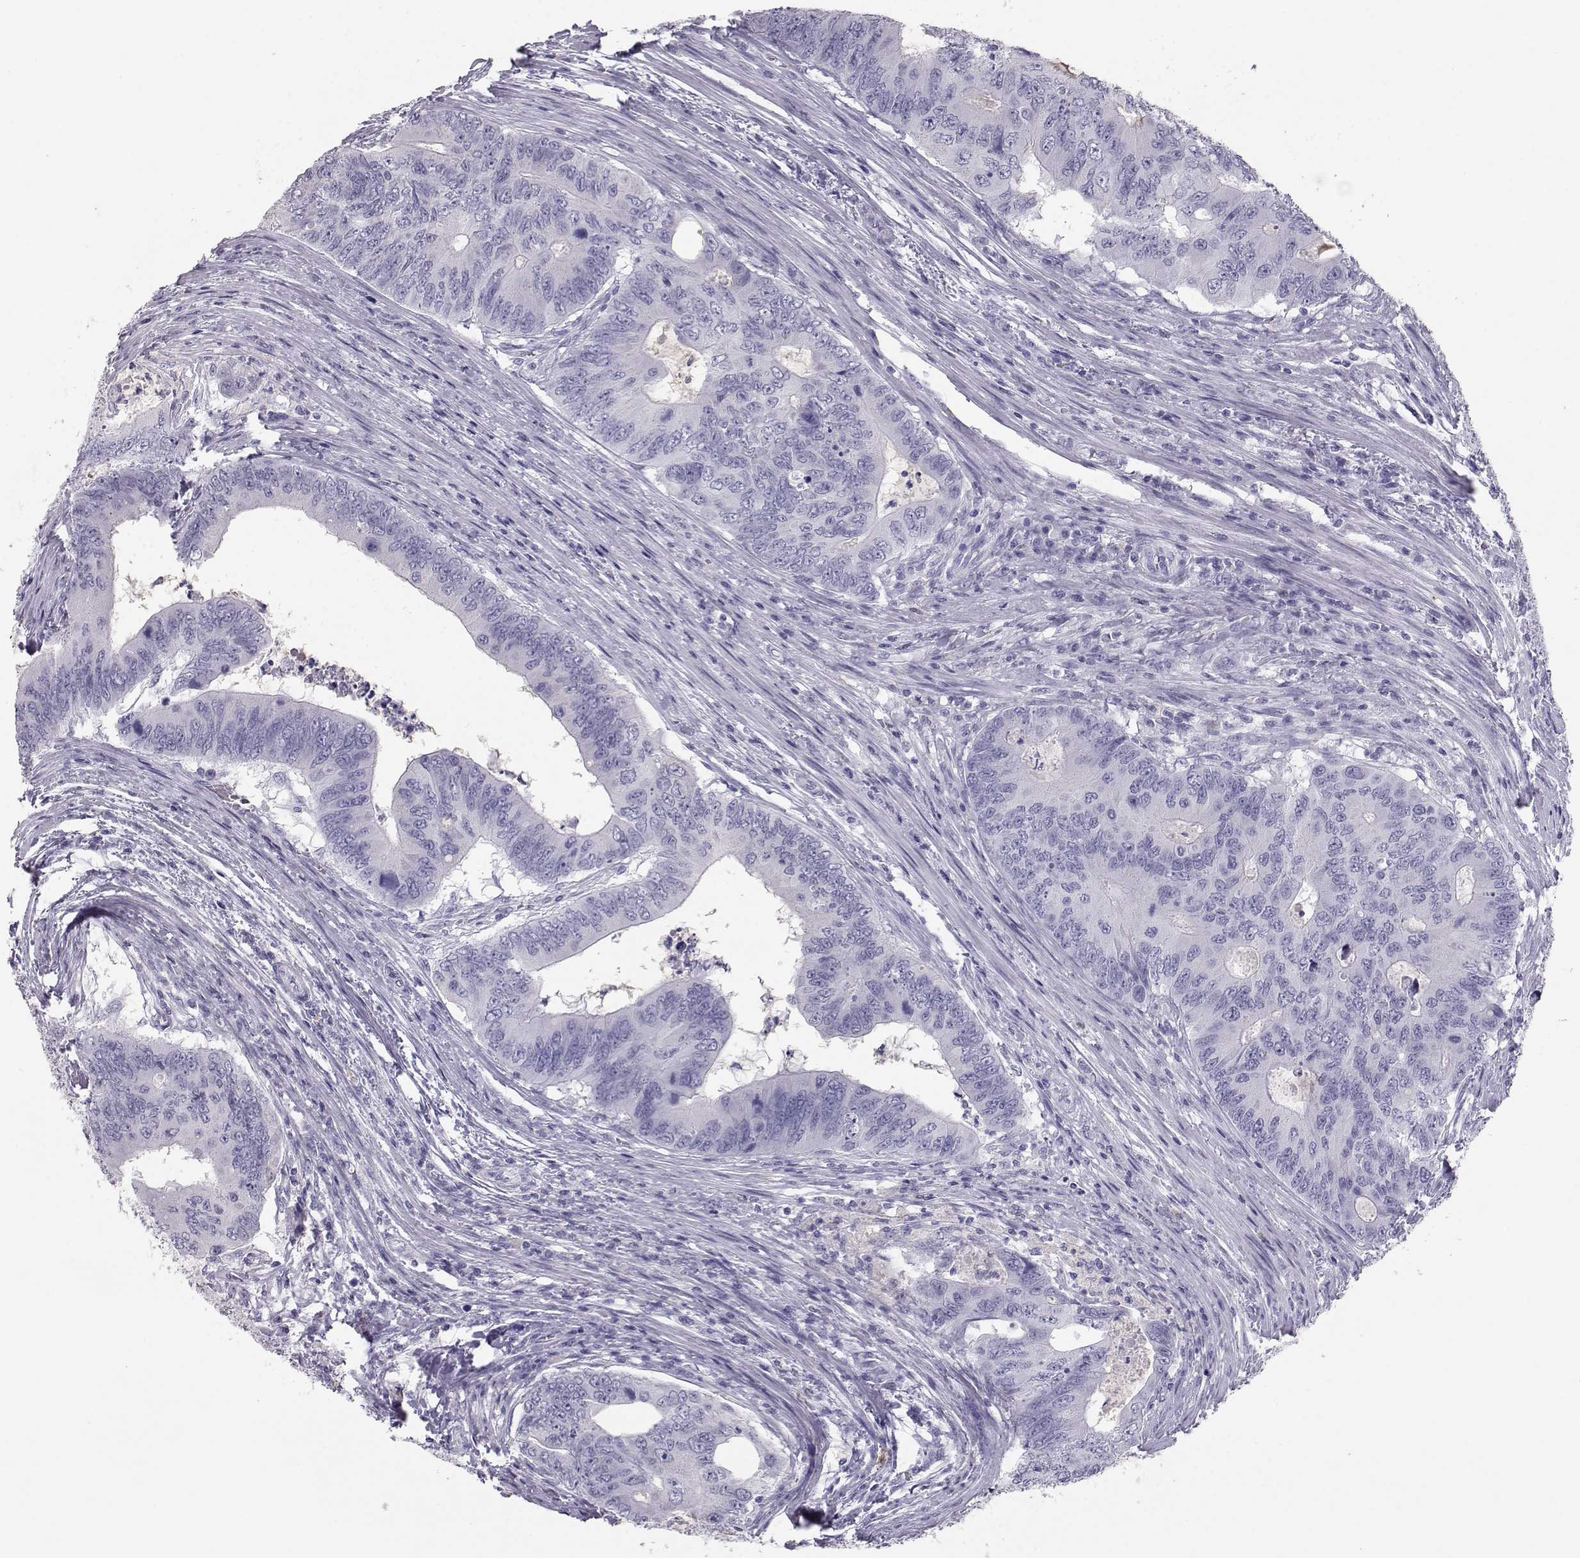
{"staining": {"intensity": "negative", "quantity": "none", "location": "none"}, "tissue": "colorectal cancer", "cell_type": "Tumor cells", "image_type": "cancer", "snomed": [{"axis": "morphology", "description": "Adenocarcinoma, NOS"}, {"axis": "topography", "description": "Colon"}], "caption": "Tumor cells show no significant protein staining in adenocarcinoma (colorectal).", "gene": "ITLN2", "patient": {"sex": "male", "age": 53}}